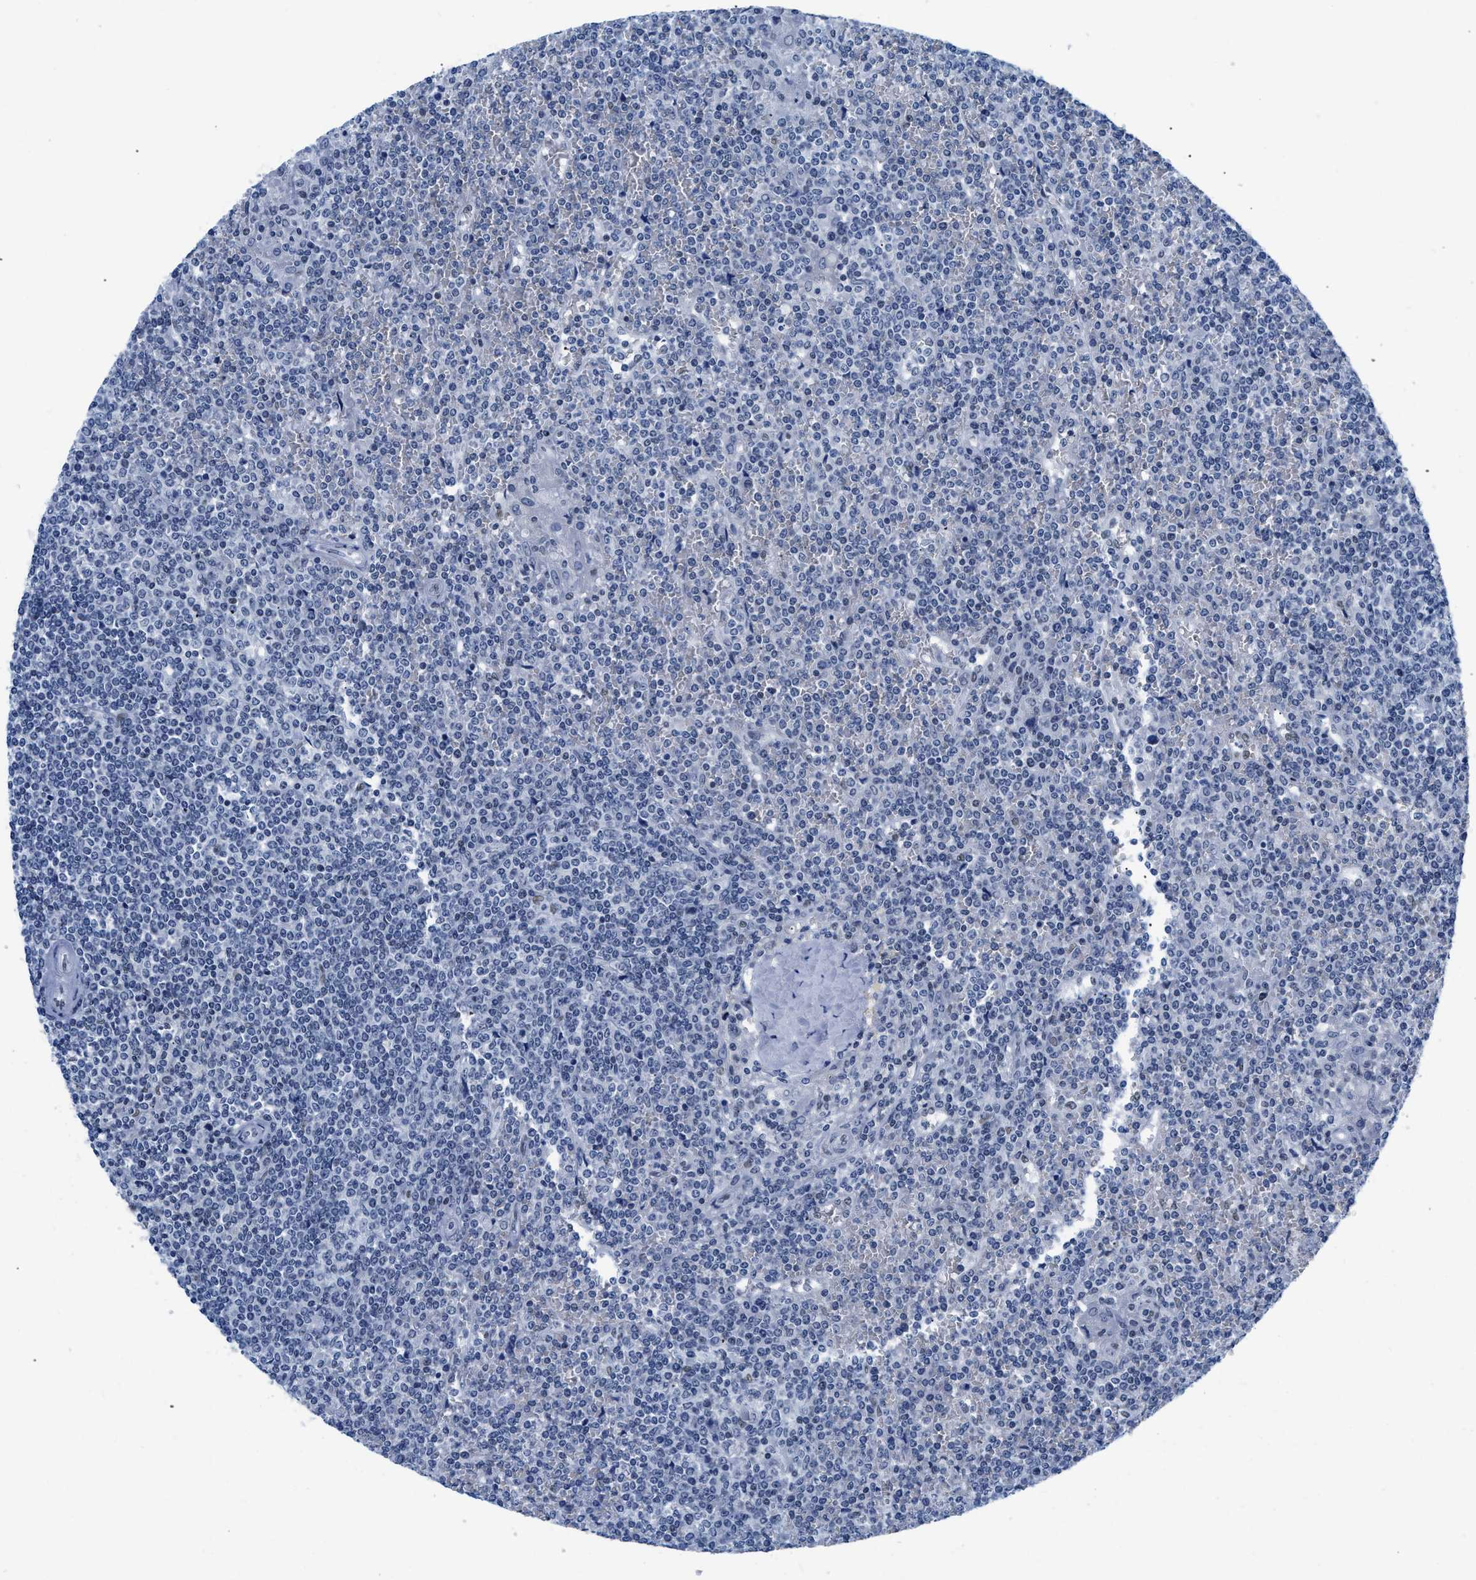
{"staining": {"intensity": "negative", "quantity": "none", "location": "none"}, "tissue": "lymphoma", "cell_type": "Tumor cells", "image_type": "cancer", "snomed": [{"axis": "morphology", "description": "Malignant lymphoma, non-Hodgkin's type, Low grade"}, {"axis": "topography", "description": "Spleen"}], "caption": "Tumor cells show no significant expression in malignant lymphoma, non-Hodgkin's type (low-grade).", "gene": "CTBP1", "patient": {"sex": "female", "age": 19}}